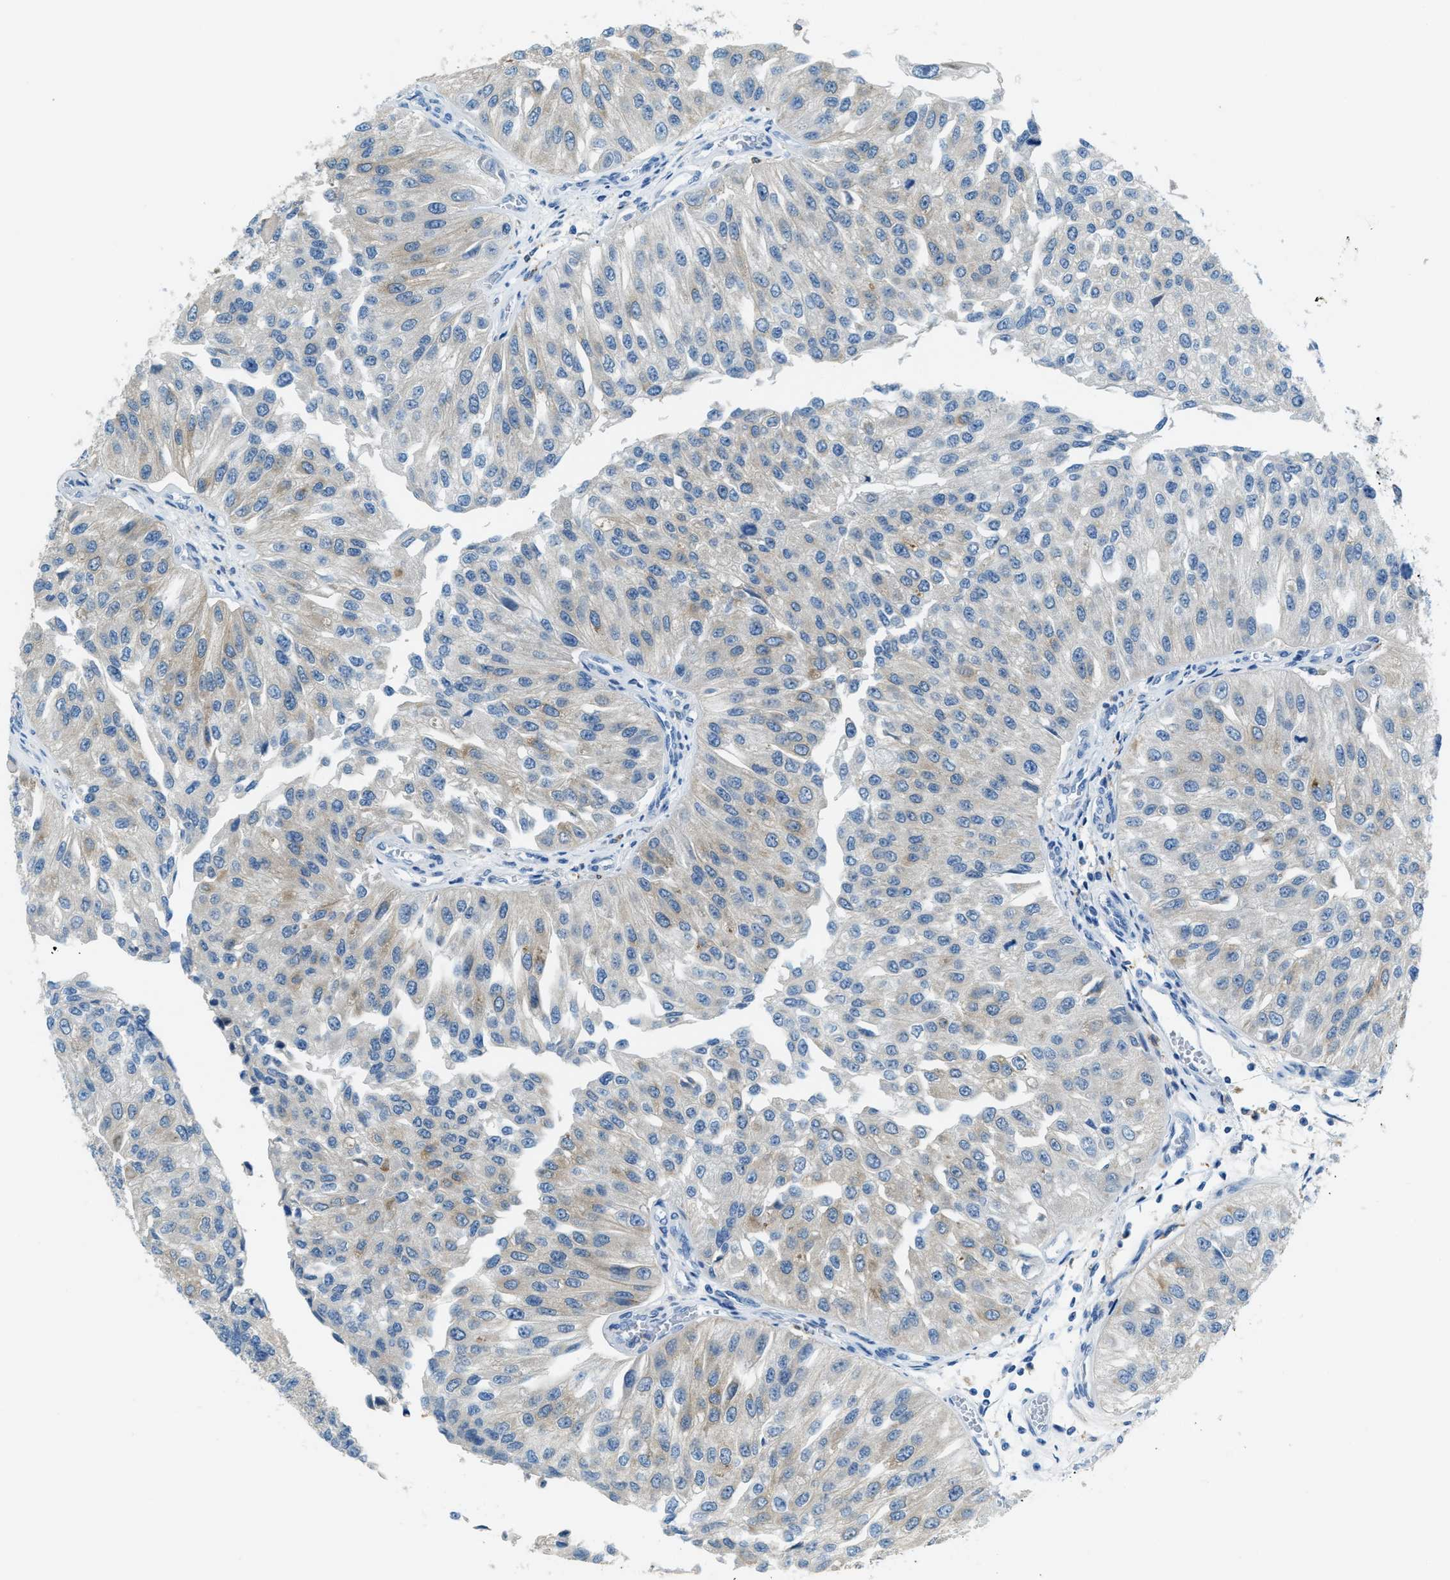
{"staining": {"intensity": "weak", "quantity": "<25%", "location": "cytoplasmic/membranous"}, "tissue": "urothelial cancer", "cell_type": "Tumor cells", "image_type": "cancer", "snomed": [{"axis": "morphology", "description": "Urothelial carcinoma, High grade"}, {"axis": "topography", "description": "Kidney"}, {"axis": "topography", "description": "Urinary bladder"}], "caption": "Immunohistochemical staining of urothelial cancer reveals no significant positivity in tumor cells.", "gene": "MATCAP2", "patient": {"sex": "male", "age": 77}}